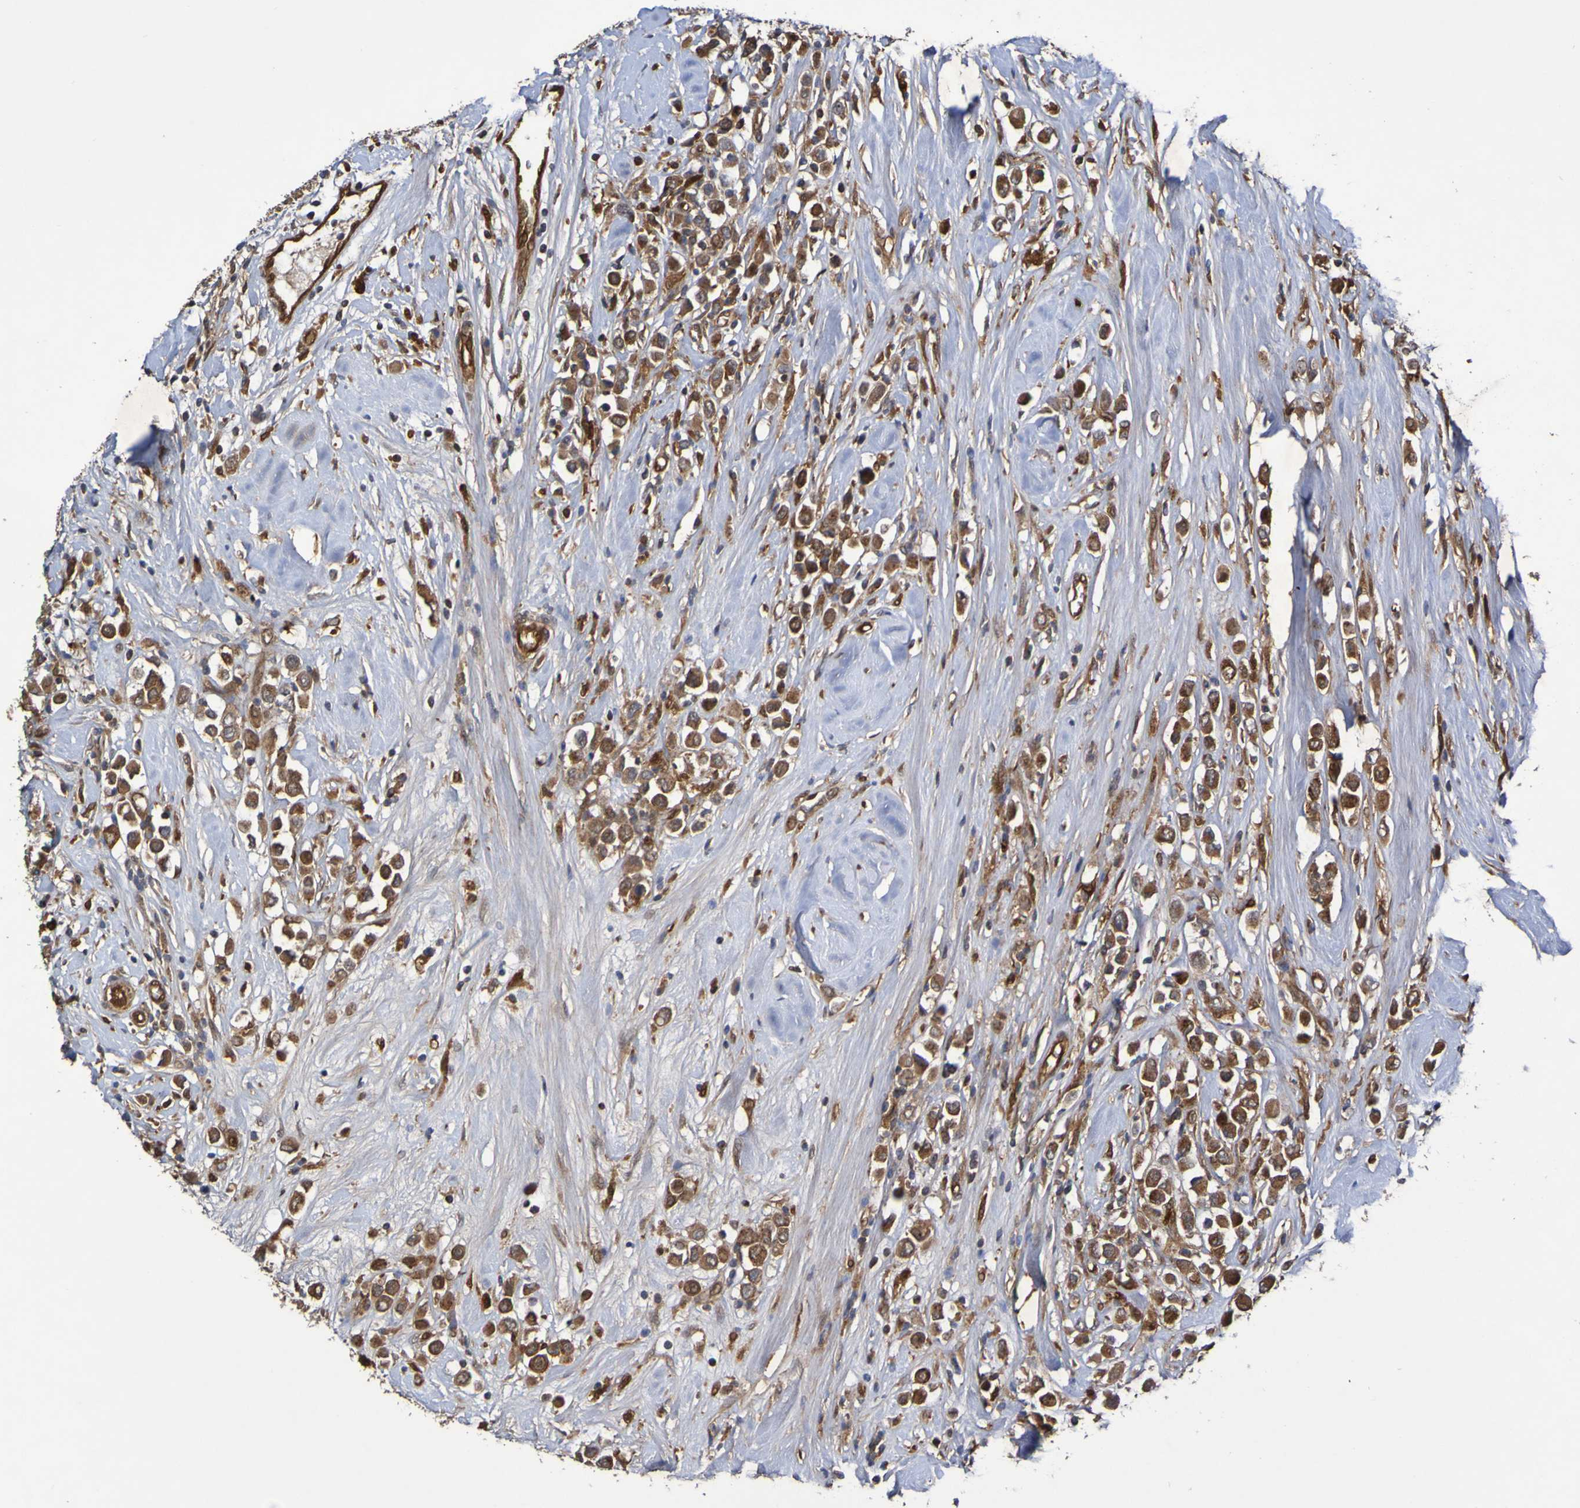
{"staining": {"intensity": "strong", "quantity": ">75%", "location": "cytoplasmic/membranous"}, "tissue": "breast cancer", "cell_type": "Tumor cells", "image_type": "cancer", "snomed": [{"axis": "morphology", "description": "Duct carcinoma"}, {"axis": "topography", "description": "Breast"}], "caption": "Human breast cancer (infiltrating ductal carcinoma) stained with a brown dye reveals strong cytoplasmic/membranous positive expression in approximately >75% of tumor cells.", "gene": "SERPINB6", "patient": {"sex": "female", "age": 61}}